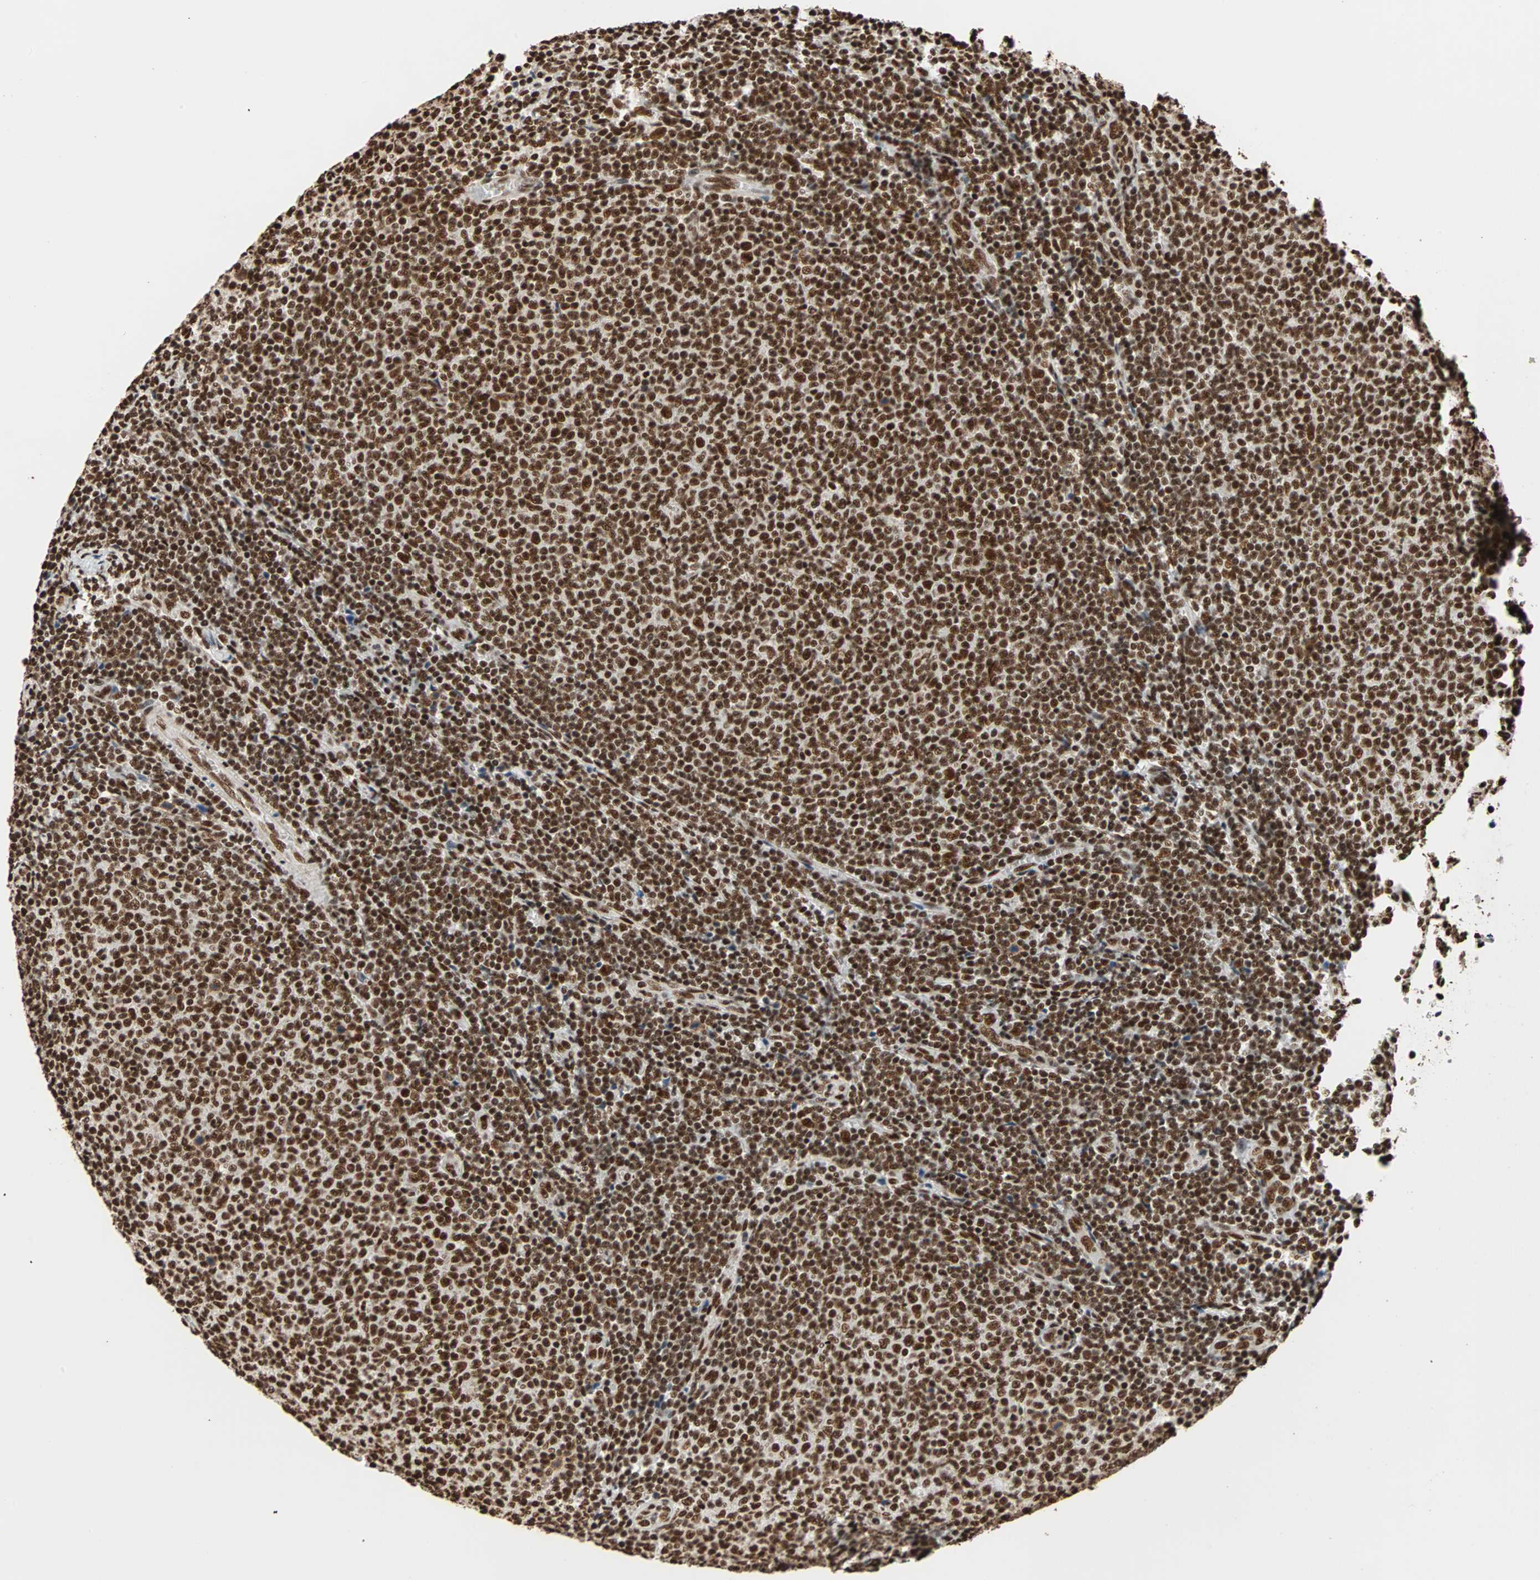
{"staining": {"intensity": "strong", "quantity": ">75%", "location": "nuclear"}, "tissue": "lymphoma", "cell_type": "Tumor cells", "image_type": "cancer", "snomed": [{"axis": "morphology", "description": "Malignant lymphoma, non-Hodgkin's type, Low grade"}, {"axis": "topography", "description": "Lymph node"}], "caption": "Human lymphoma stained with a brown dye exhibits strong nuclear positive staining in approximately >75% of tumor cells.", "gene": "ILF2", "patient": {"sex": "male", "age": 66}}